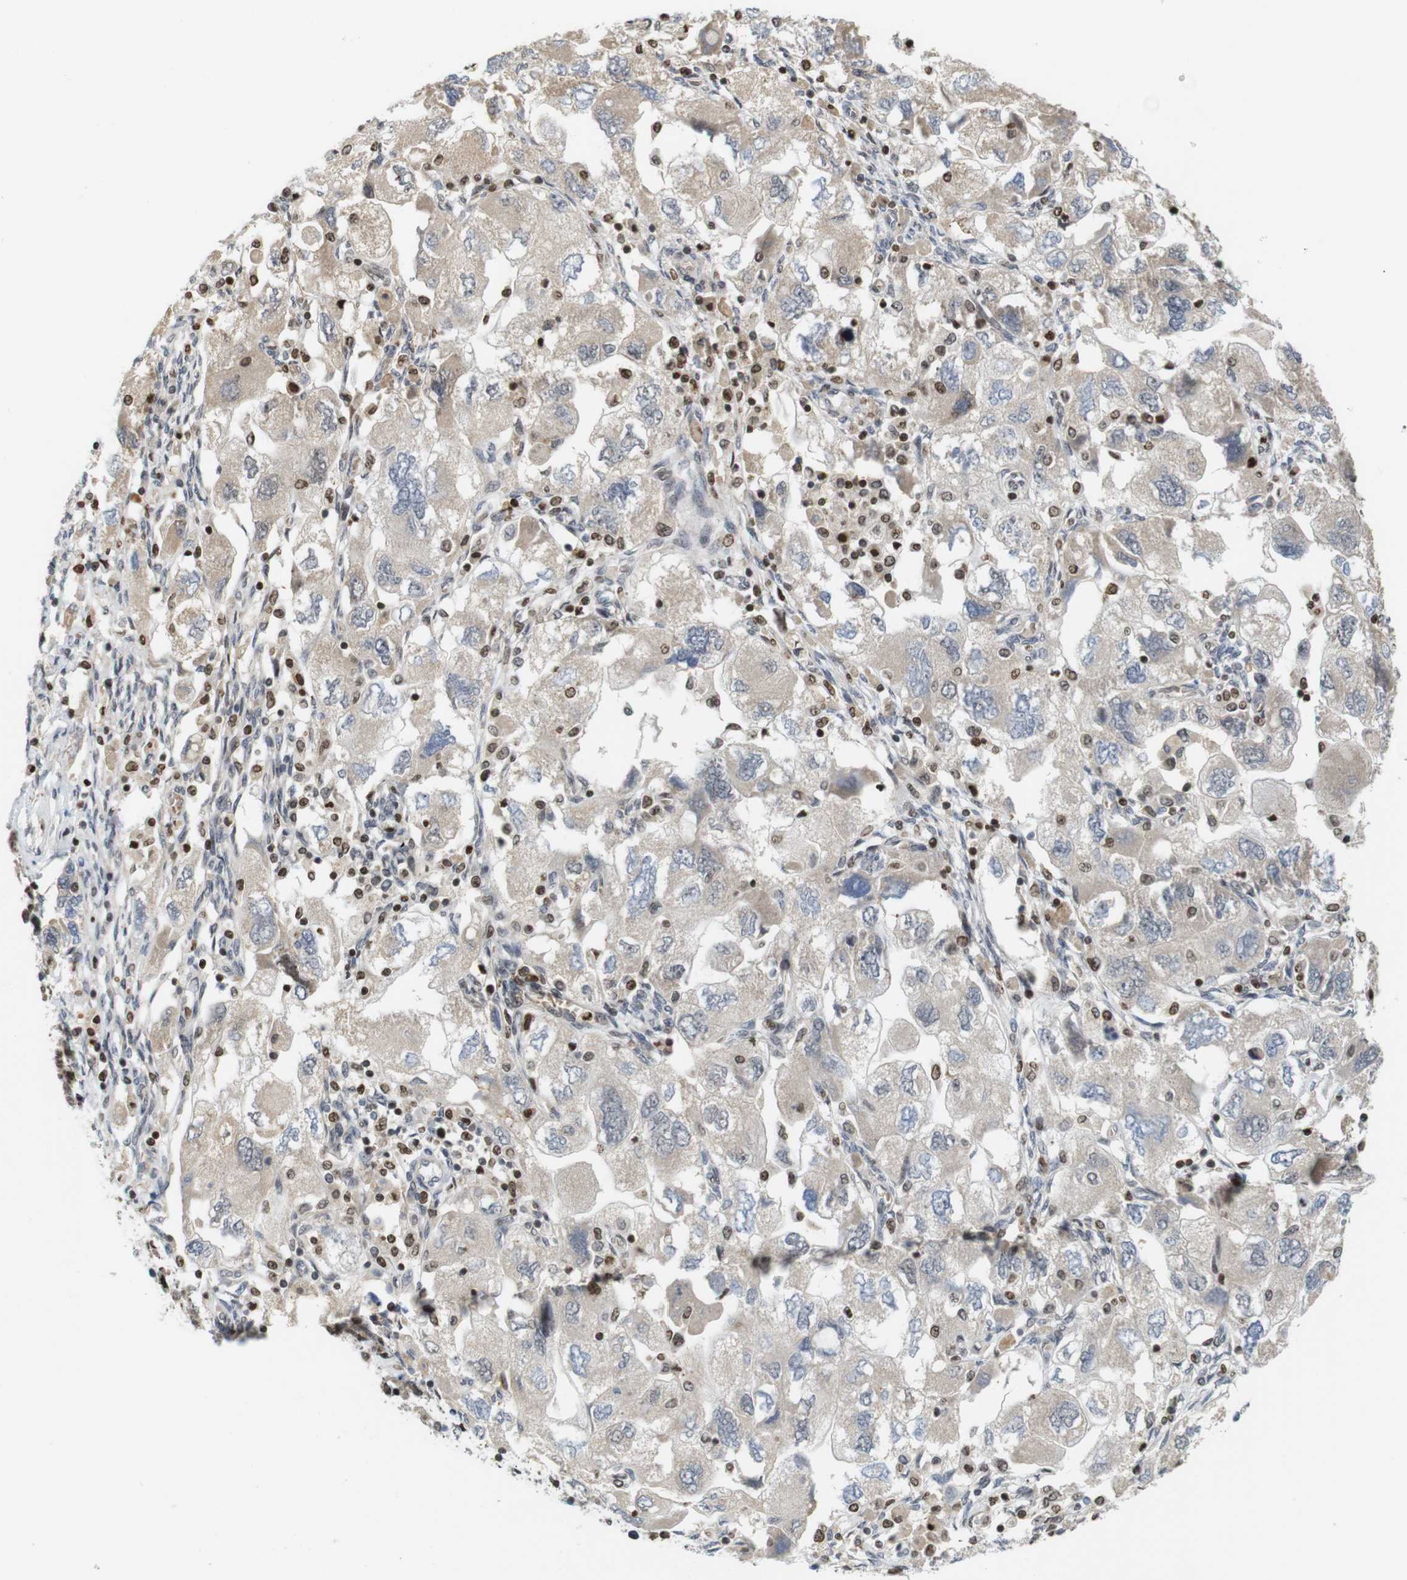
{"staining": {"intensity": "weak", "quantity": ">75%", "location": "cytoplasmic/membranous"}, "tissue": "ovarian cancer", "cell_type": "Tumor cells", "image_type": "cancer", "snomed": [{"axis": "morphology", "description": "Carcinoma, NOS"}, {"axis": "morphology", "description": "Cystadenocarcinoma, serous, NOS"}, {"axis": "topography", "description": "Ovary"}], "caption": "An immunohistochemistry micrograph of neoplastic tissue is shown. Protein staining in brown labels weak cytoplasmic/membranous positivity in carcinoma (ovarian) within tumor cells.", "gene": "MBD1", "patient": {"sex": "female", "age": 69}}